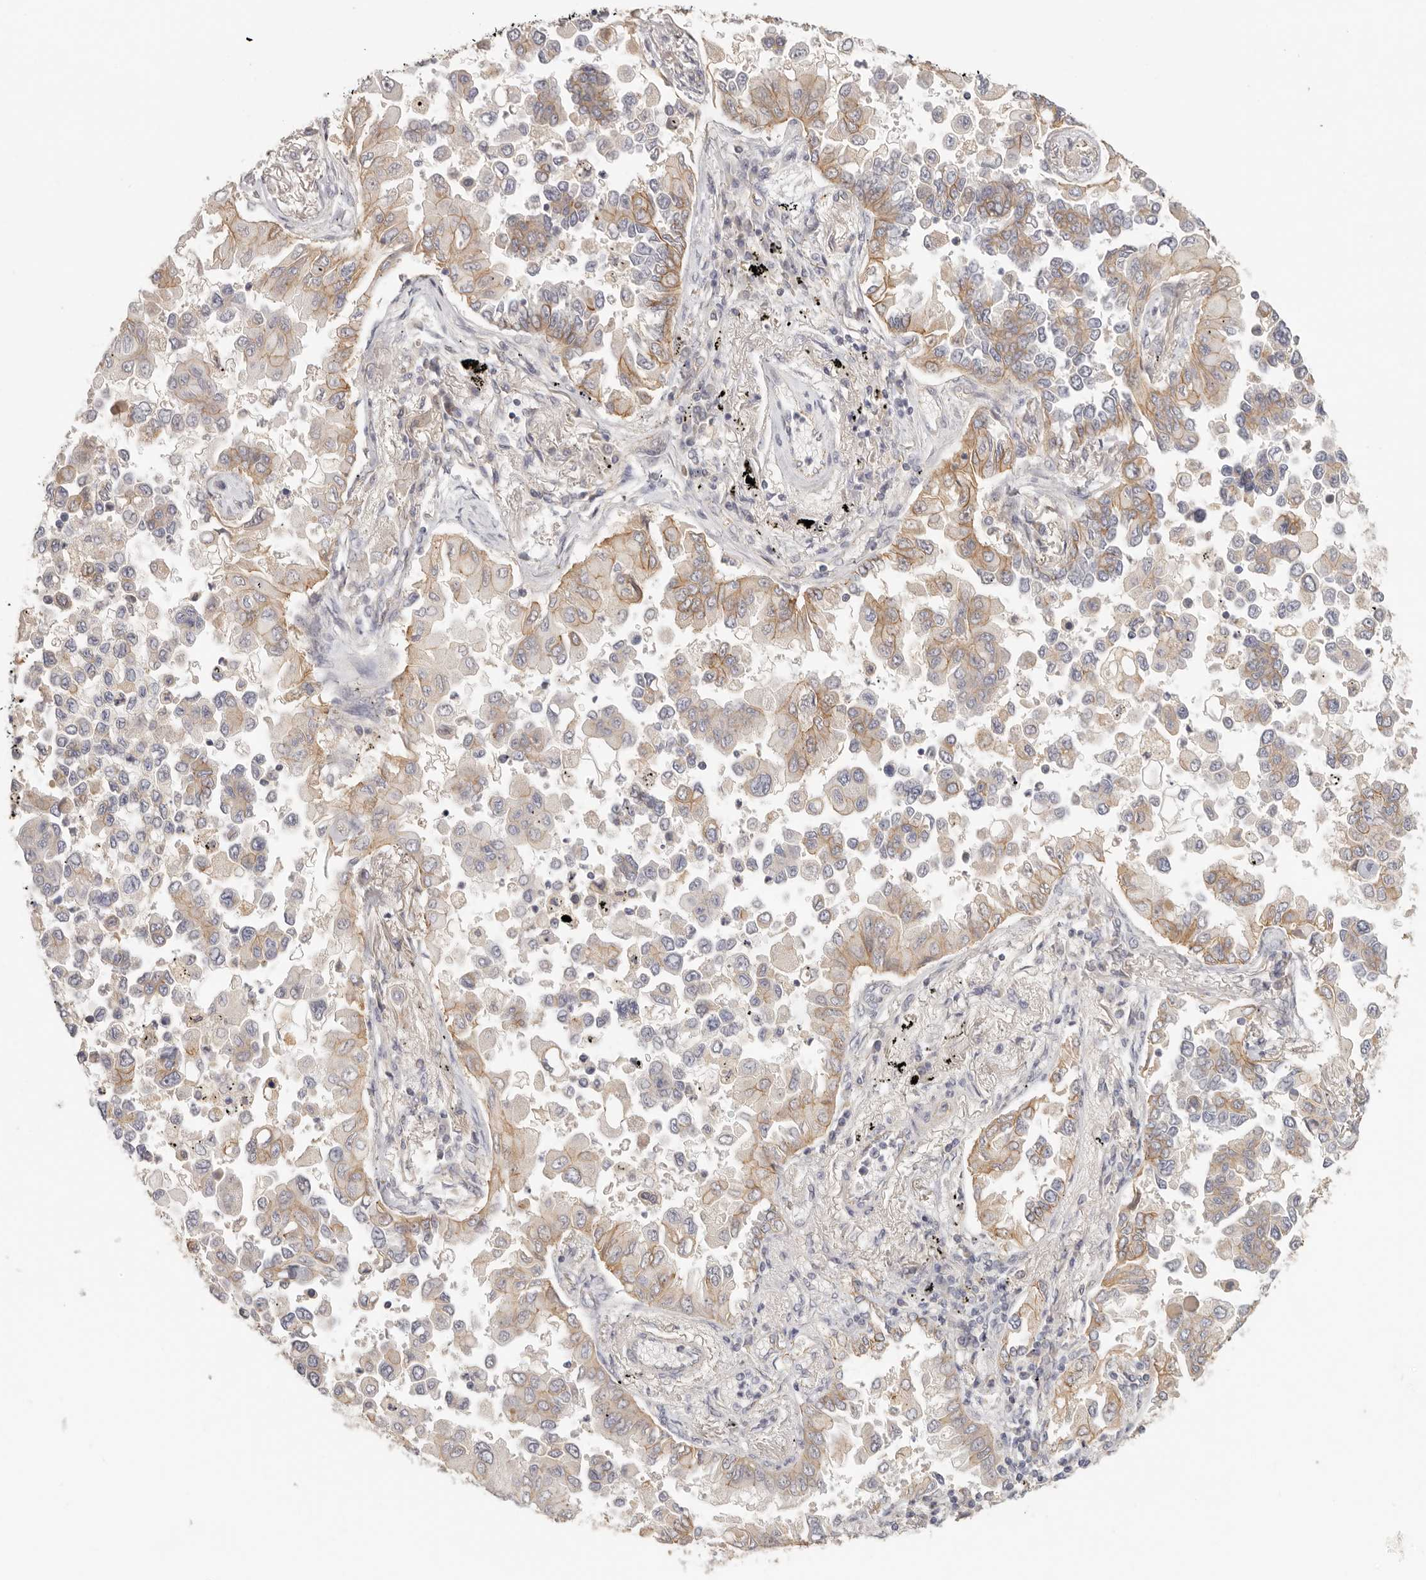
{"staining": {"intensity": "moderate", "quantity": "25%-75%", "location": "cytoplasmic/membranous"}, "tissue": "lung cancer", "cell_type": "Tumor cells", "image_type": "cancer", "snomed": [{"axis": "morphology", "description": "Adenocarcinoma, NOS"}, {"axis": "topography", "description": "Lung"}], "caption": "An IHC image of tumor tissue is shown. Protein staining in brown labels moderate cytoplasmic/membranous positivity in lung adenocarcinoma within tumor cells.", "gene": "ANXA9", "patient": {"sex": "female", "age": 67}}